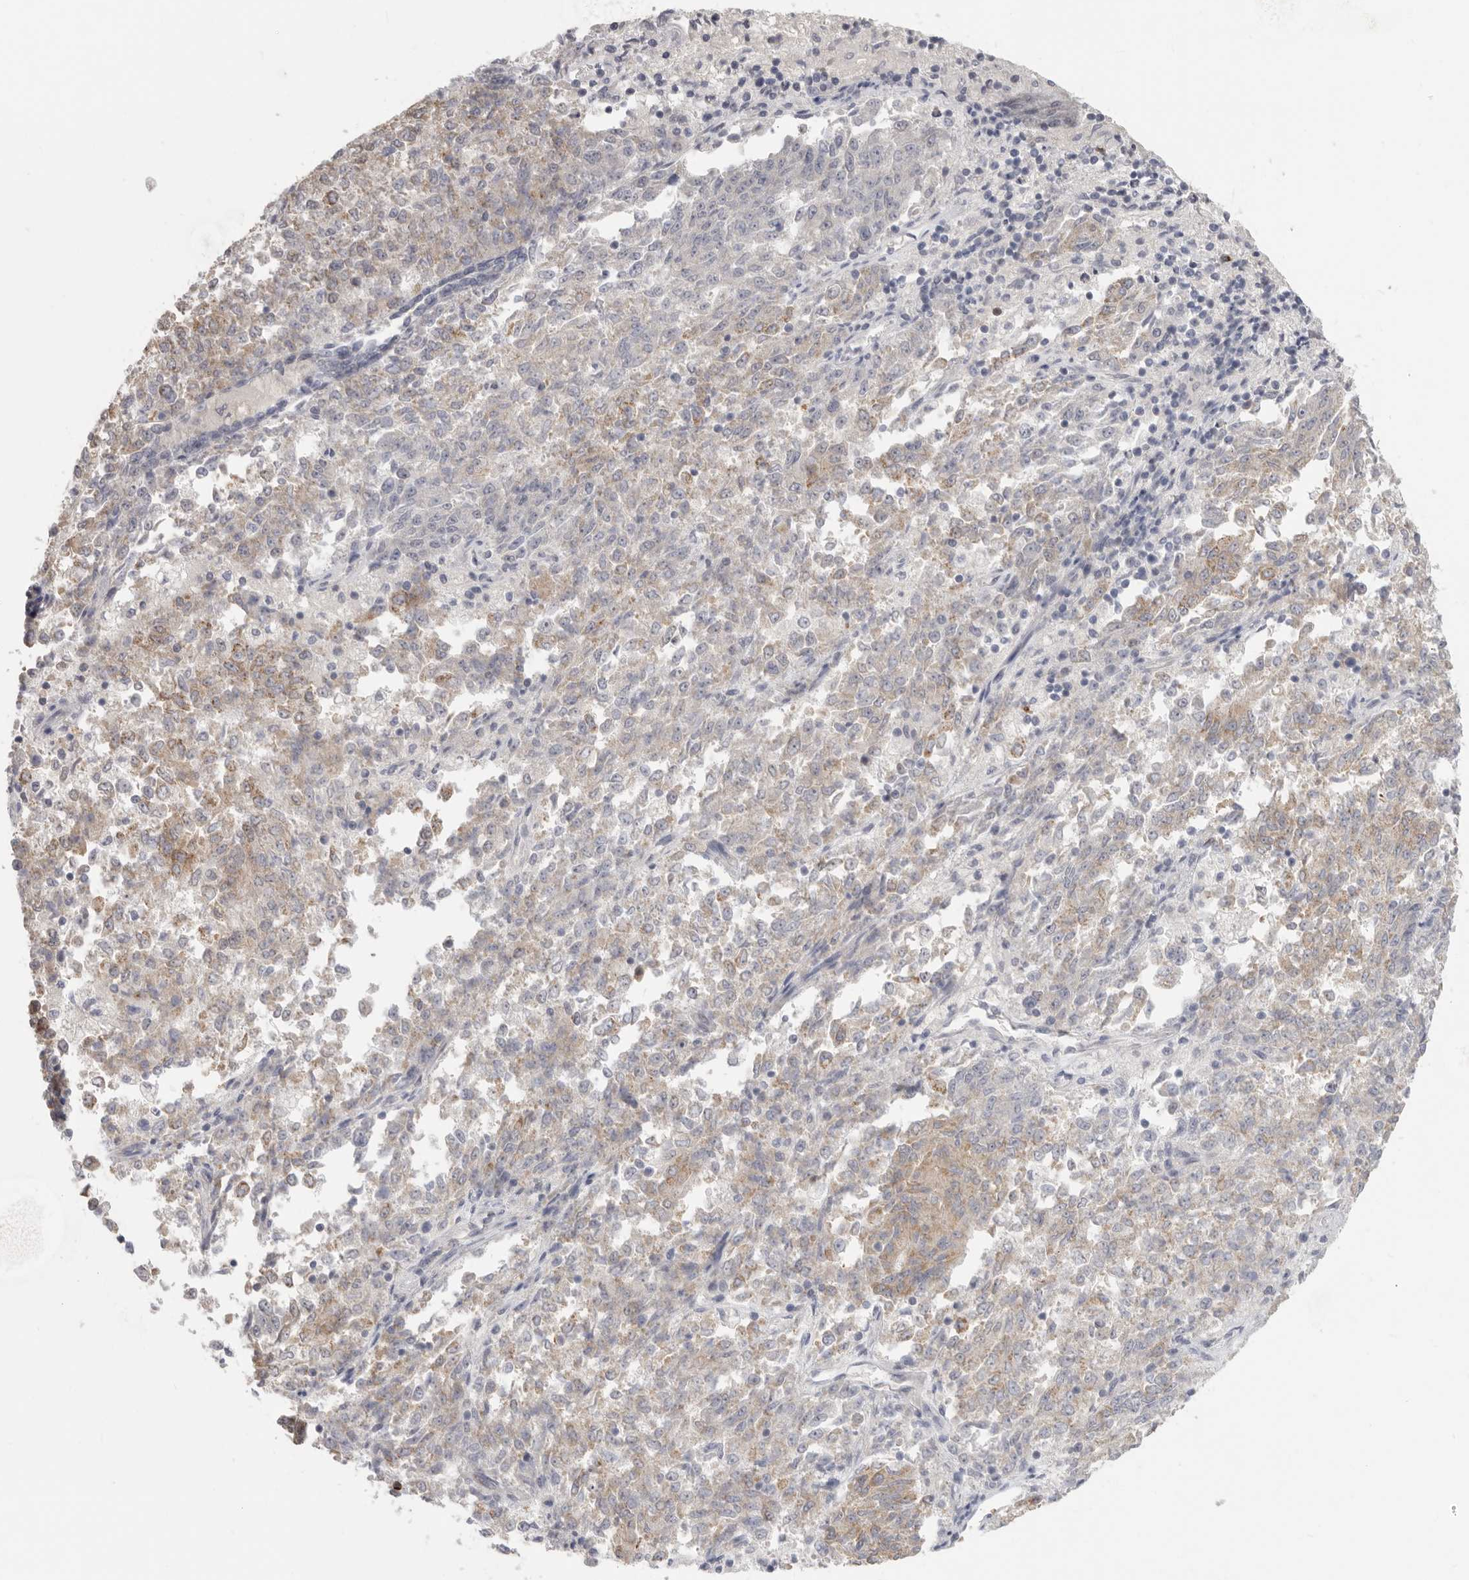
{"staining": {"intensity": "moderate", "quantity": "25%-75%", "location": "cytoplasmic/membranous"}, "tissue": "endometrial cancer", "cell_type": "Tumor cells", "image_type": "cancer", "snomed": [{"axis": "morphology", "description": "Adenocarcinoma, NOS"}, {"axis": "topography", "description": "Endometrium"}], "caption": "IHC staining of adenocarcinoma (endometrial), which shows medium levels of moderate cytoplasmic/membranous positivity in about 25%-75% of tumor cells indicating moderate cytoplasmic/membranous protein expression. The staining was performed using DAB (brown) for protein detection and nuclei were counterstained in hematoxylin (blue).", "gene": "XIRP1", "patient": {"sex": "female", "age": 80}}